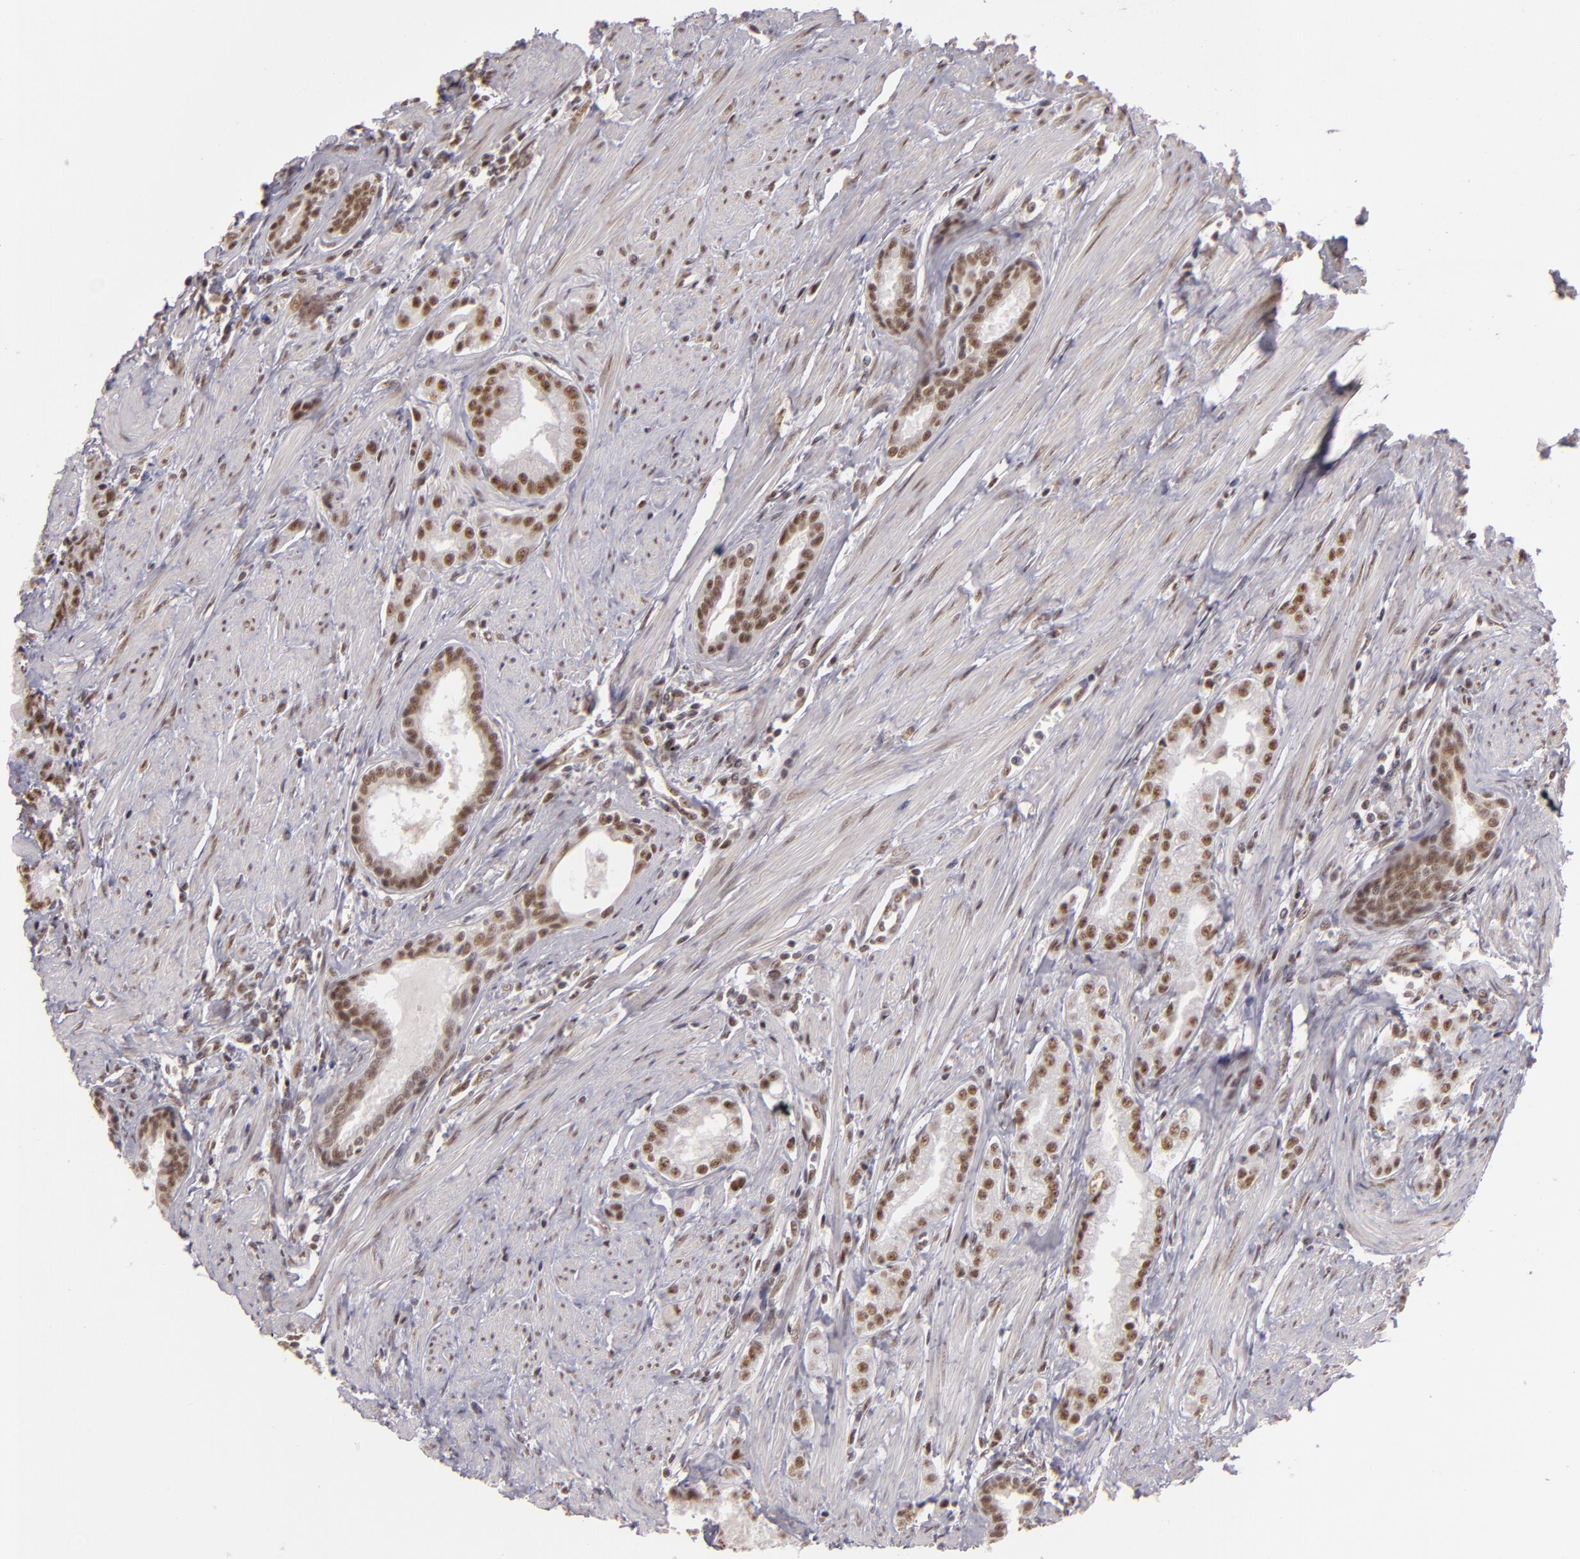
{"staining": {"intensity": "moderate", "quantity": "25%-75%", "location": "nuclear"}, "tissue": "prostate cancer", "cell_type": "Tumor cells", "image_type": "cancer", "snomed": [{"axis": "morphology", "description": "Adenocarcinoma, Medium grade"}, {"axis": "topography", "description": "Prostate"}], "caption": "Medium-grade adenocarcinoma (prostate) tissue displays moderate nuclear positivity in approximately 25%-75% of tumor cells", "gene": "INTS6", "patient": {"sex": "male", "age": 72}}